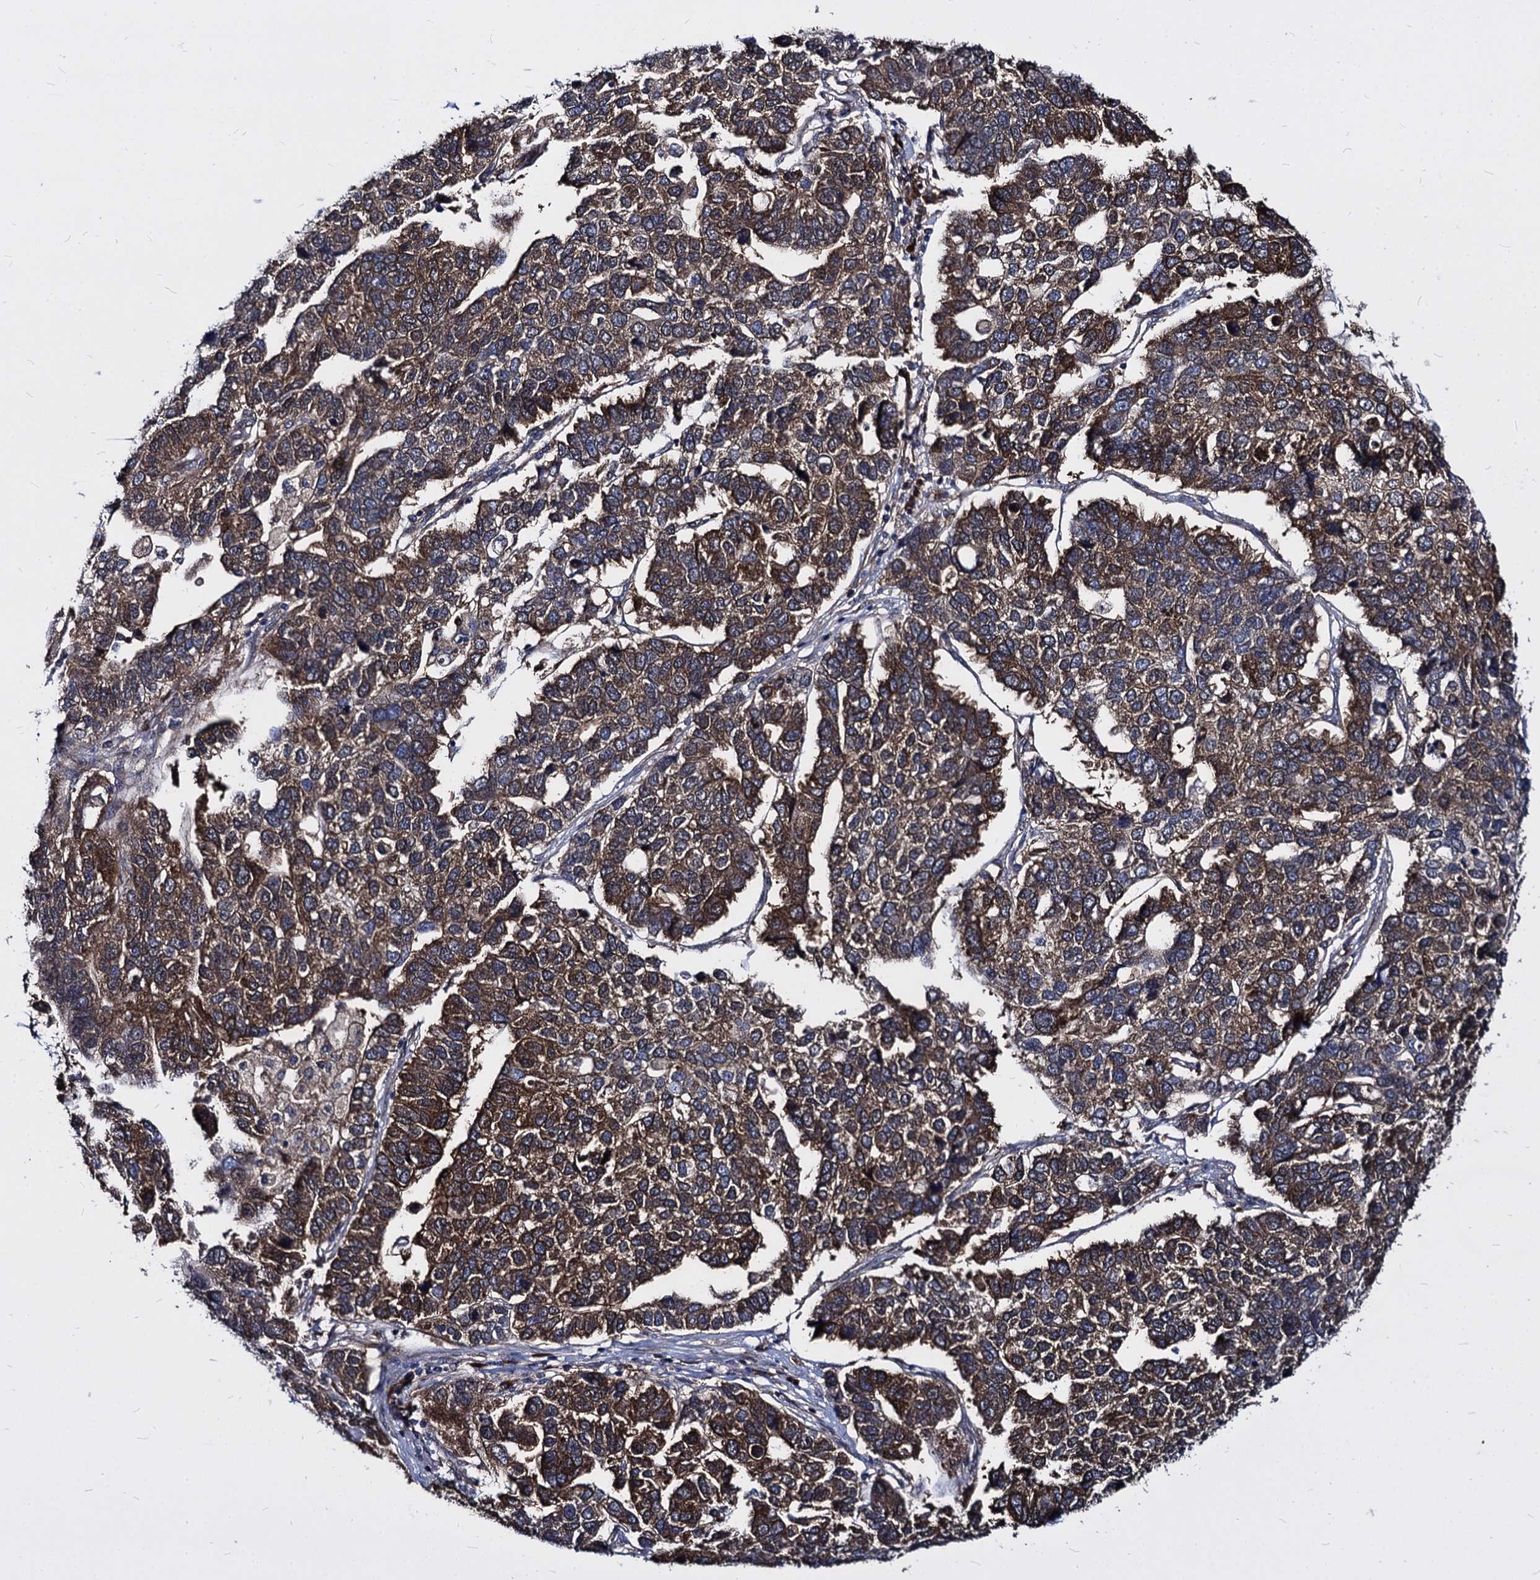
{"staining": {"intensity": "moderate", "quantity": ">75%", "location": "cytoplasmic/membranous"}, "tissue": "pancreatic cancer", "cell_type": "Tumor cells", "image_type": "cancer", "snomed": [{"axis": "morphology", "description": "Adenocarcinoma, NOS"}, {"axis": "topography", "description": "Pancreas"}], "caption": "Brown immunohistochemical staining in pancreatic cancer demonstrates moderate cytoplasmic/membranous expression in about >75% of tumor cells. Nuclei are stained in blue.", "gene": "NME1", "patient": {"sex": "female", "age": 61}}